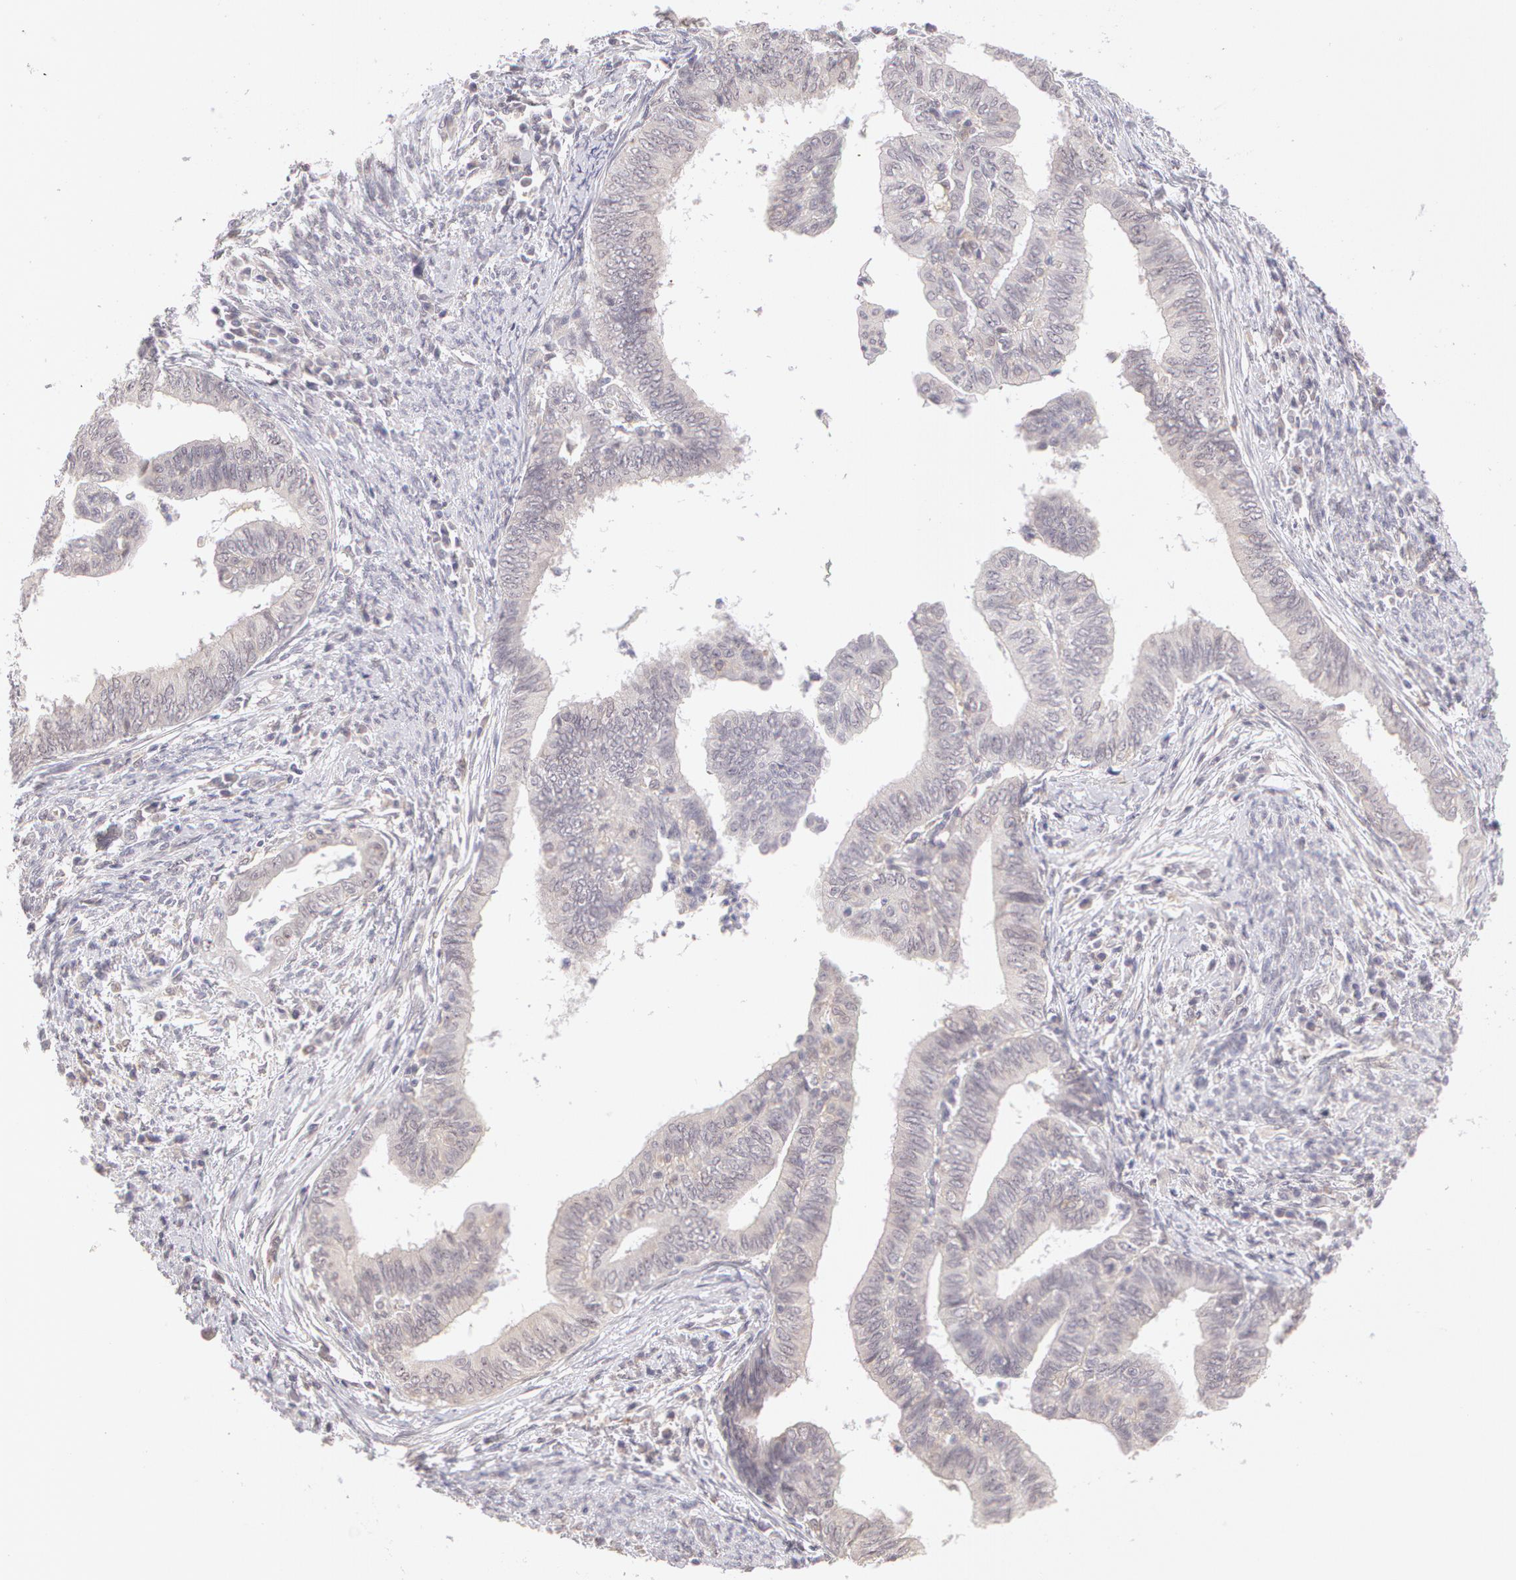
{"staining": {"intensity": "negative", "quantity": "none", "location": "none"}, "tissue": "endometrial cancer", "cell_type": "Tumor cells", "image_type": "cancer", "snomed": [{"axis": "morphology", "description": "Adenocarcinoma, NOS"}, {"axis": "topography", "description": "Endometrium"}], "caption": "An IHC histopathology image of endometrial cancer (adenocarcinoma) is shown. There is no staining in tumor cells of endometrial cancer (adenocarcinoma).", "gene": "ZNF597", "patient": {"sex": "female", "age": 66}}